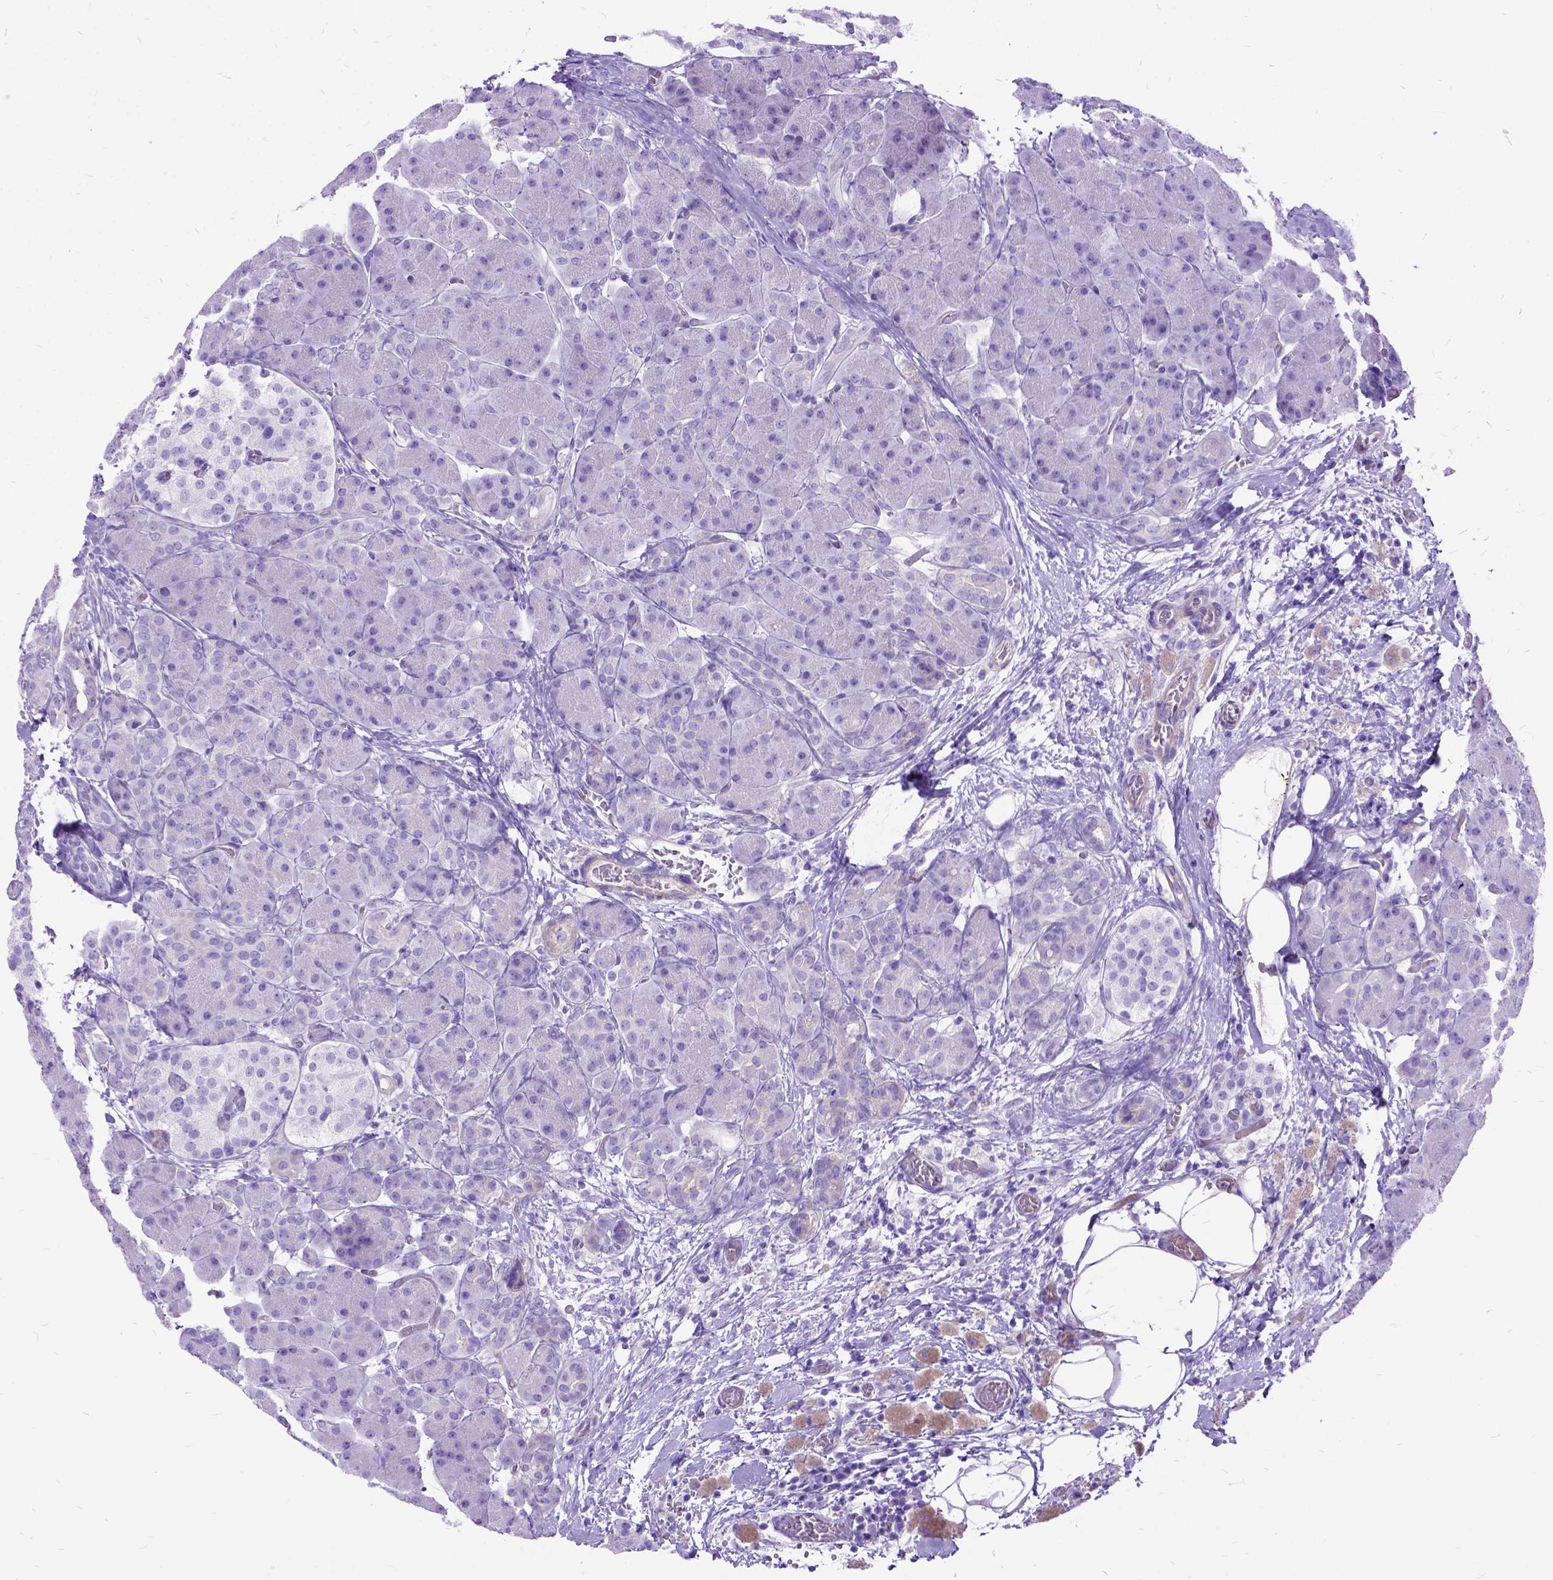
{"staining": {"intensity": "negative", "quantity": "none", "location": "none"}, "tissue": "pancreas", "cell_type": "Exocrine glandular cells", "image_type": "normal", "snomed": [{"axis": "morphology", "description": "Normal tissue, NOS"}, {"axis": "topography", "description": "Pancreas"}], "caption": "An immunohistochemistry (IHC) image of benign pancreas is shown. There is no staining in exocrine glandular cells of pancreas. (Stains: DAB (3,3'-diaminobenzidine) immunohistochemistry with hematoxylin counter stain, Microscopy: brightfield microscopy at high magnification).", "gene": "ARL9", "patient": {"sex": "male", "age": 55}}